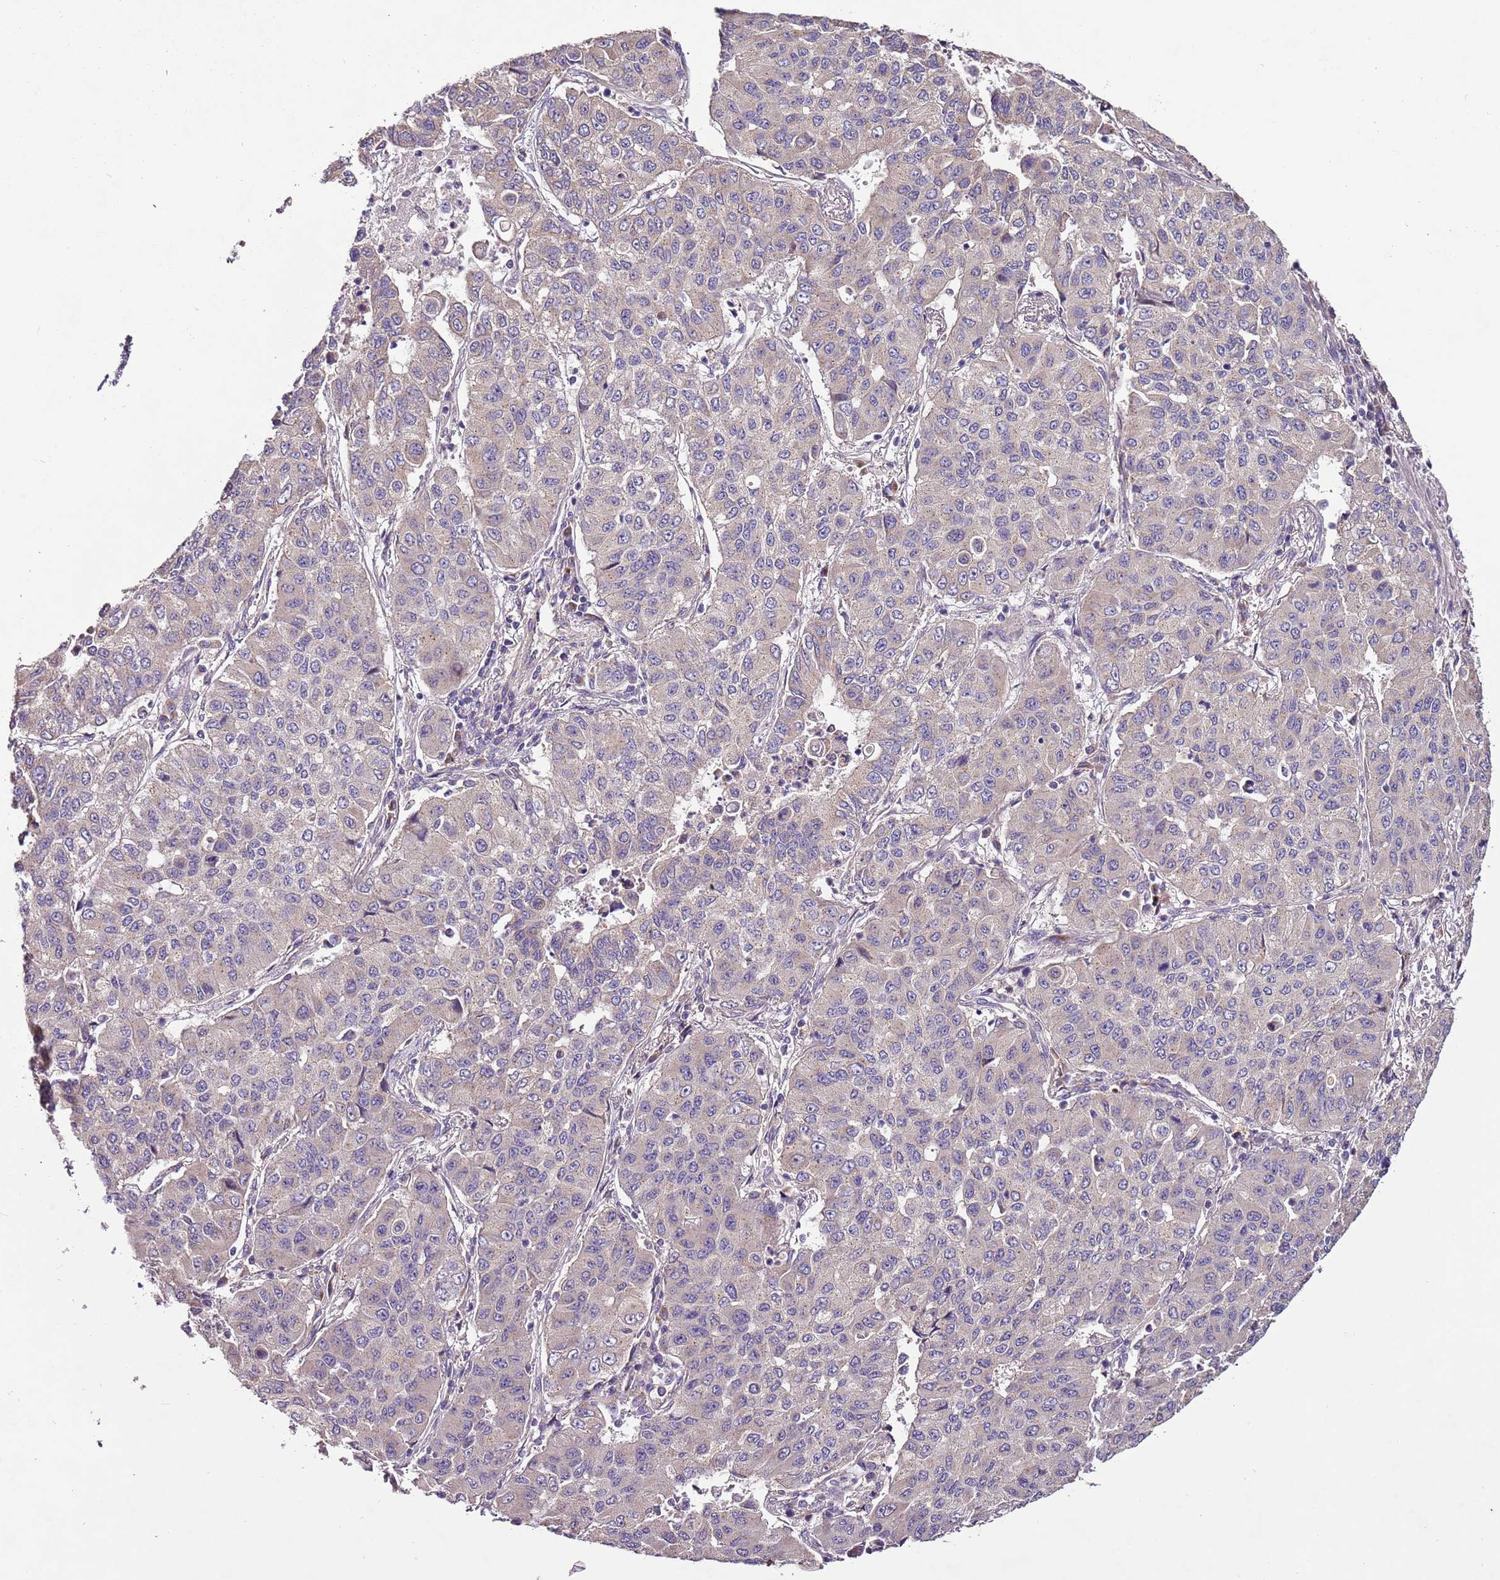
{"staining": {"intensity": "weak", "quantity": "<25%", "location": "cytoplasmic/membranous"}, "tissue": "lung cancer", "cell_type": "Tumor cells", "image_type": "cancer", "snomed": [{"axis": "morphology", "description": "Squamous cell carcinoma, NOS"}, {"axis": "topography", "description": "Lung"}], "caption": "Histopathology image shows no significant protein expression in tumor cells of lung cancer.", "gene": "FAM20A", "patient": {"sex": "male", "age": 74}}